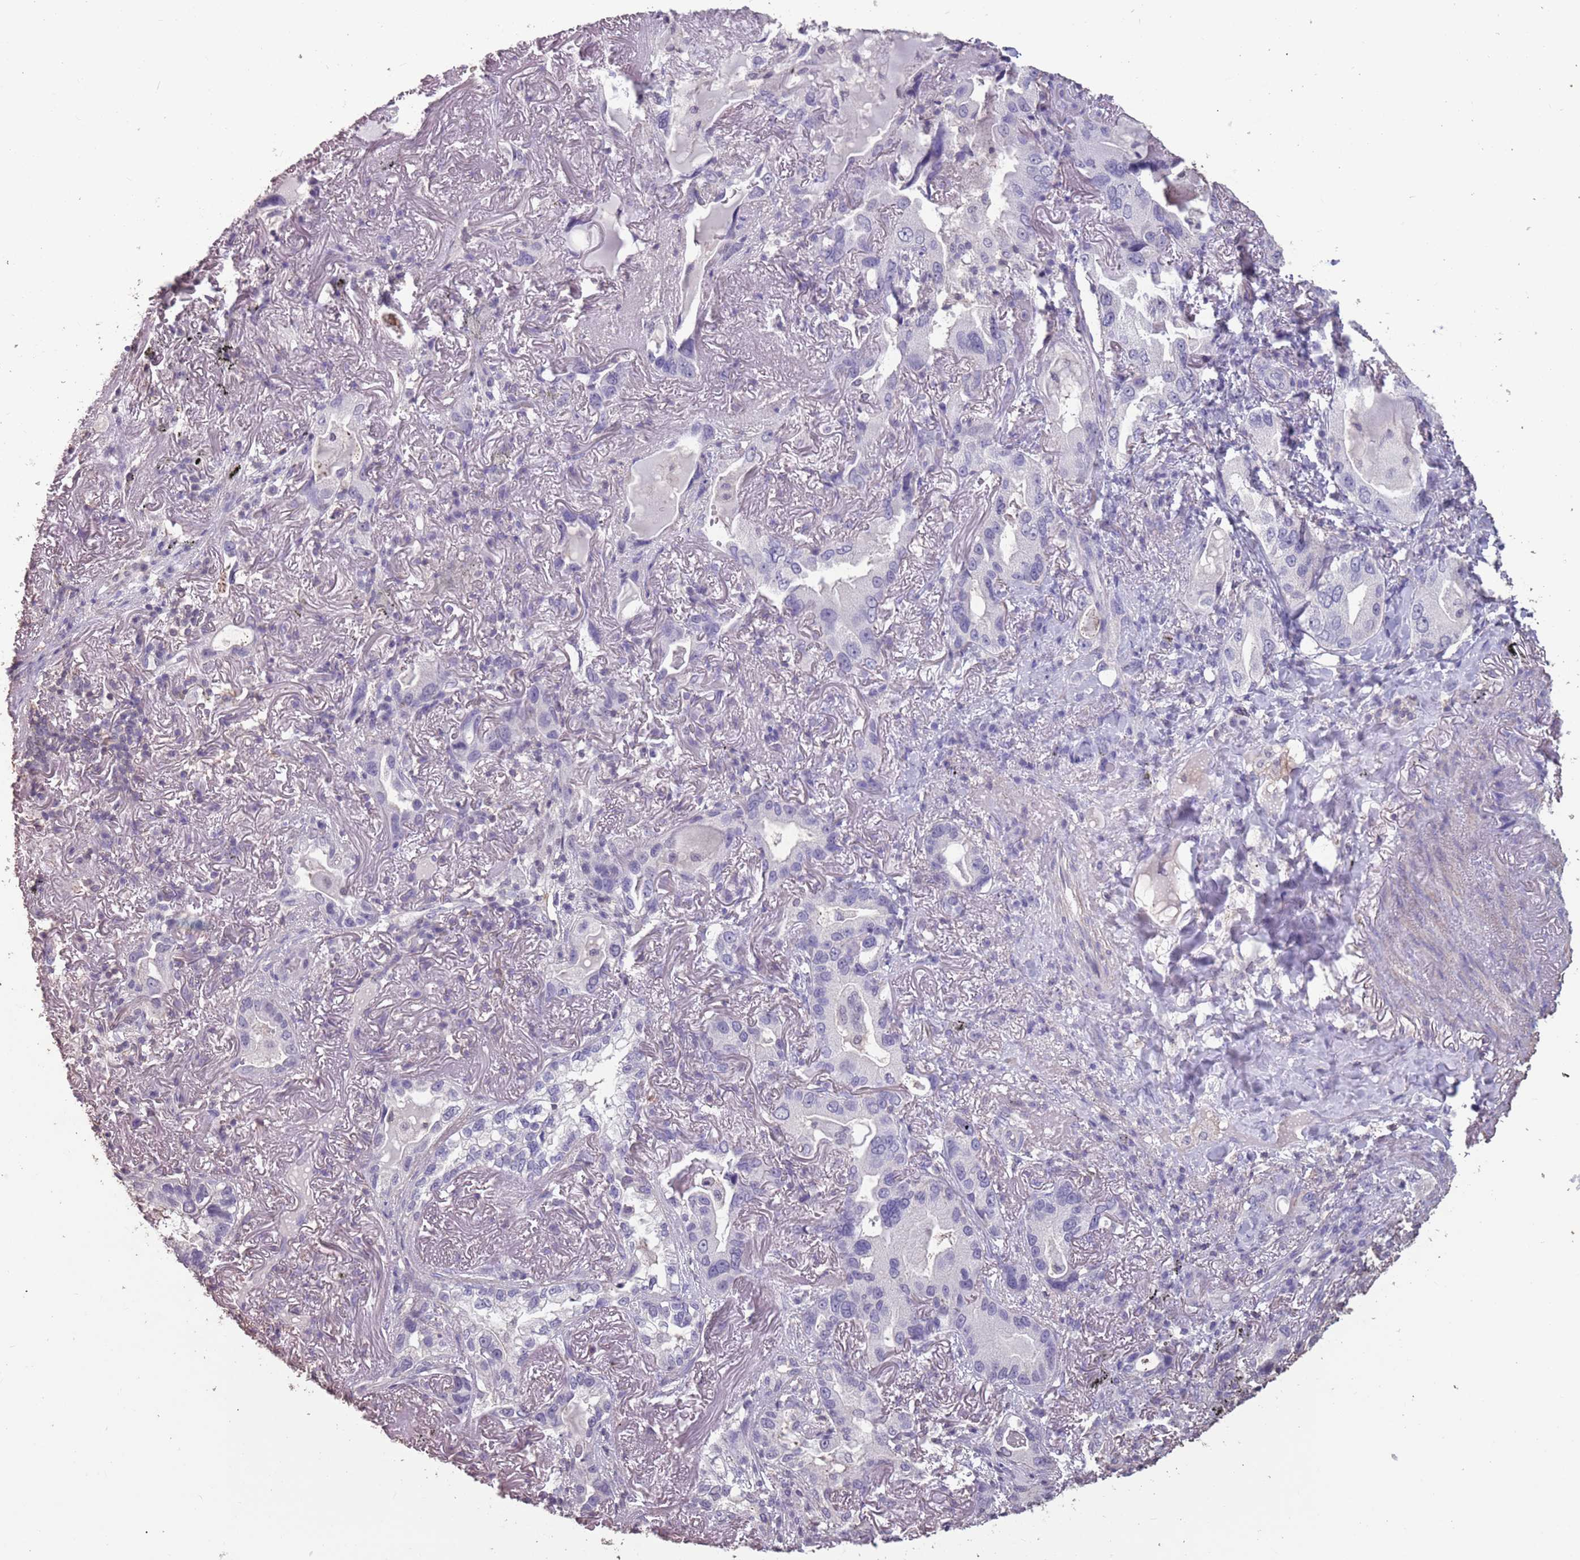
{"staining": {"intensity": "negative", "quantity": "none", "location": "none"}, "tissue": "lung cancer", "cell_type": "Tumor cells", "image_type": "cancer", "snomed": [{"axis": "morphology", "description": "Adenocarcinoma, NOS"}, {"axis": "topography", "description": "Lung"}], "caption": "Tumor cells are negative for brown protein staining in lung adenocarcinoma.", "gene": "SUN5", "patient": {"sex": "female", "age": 69}}